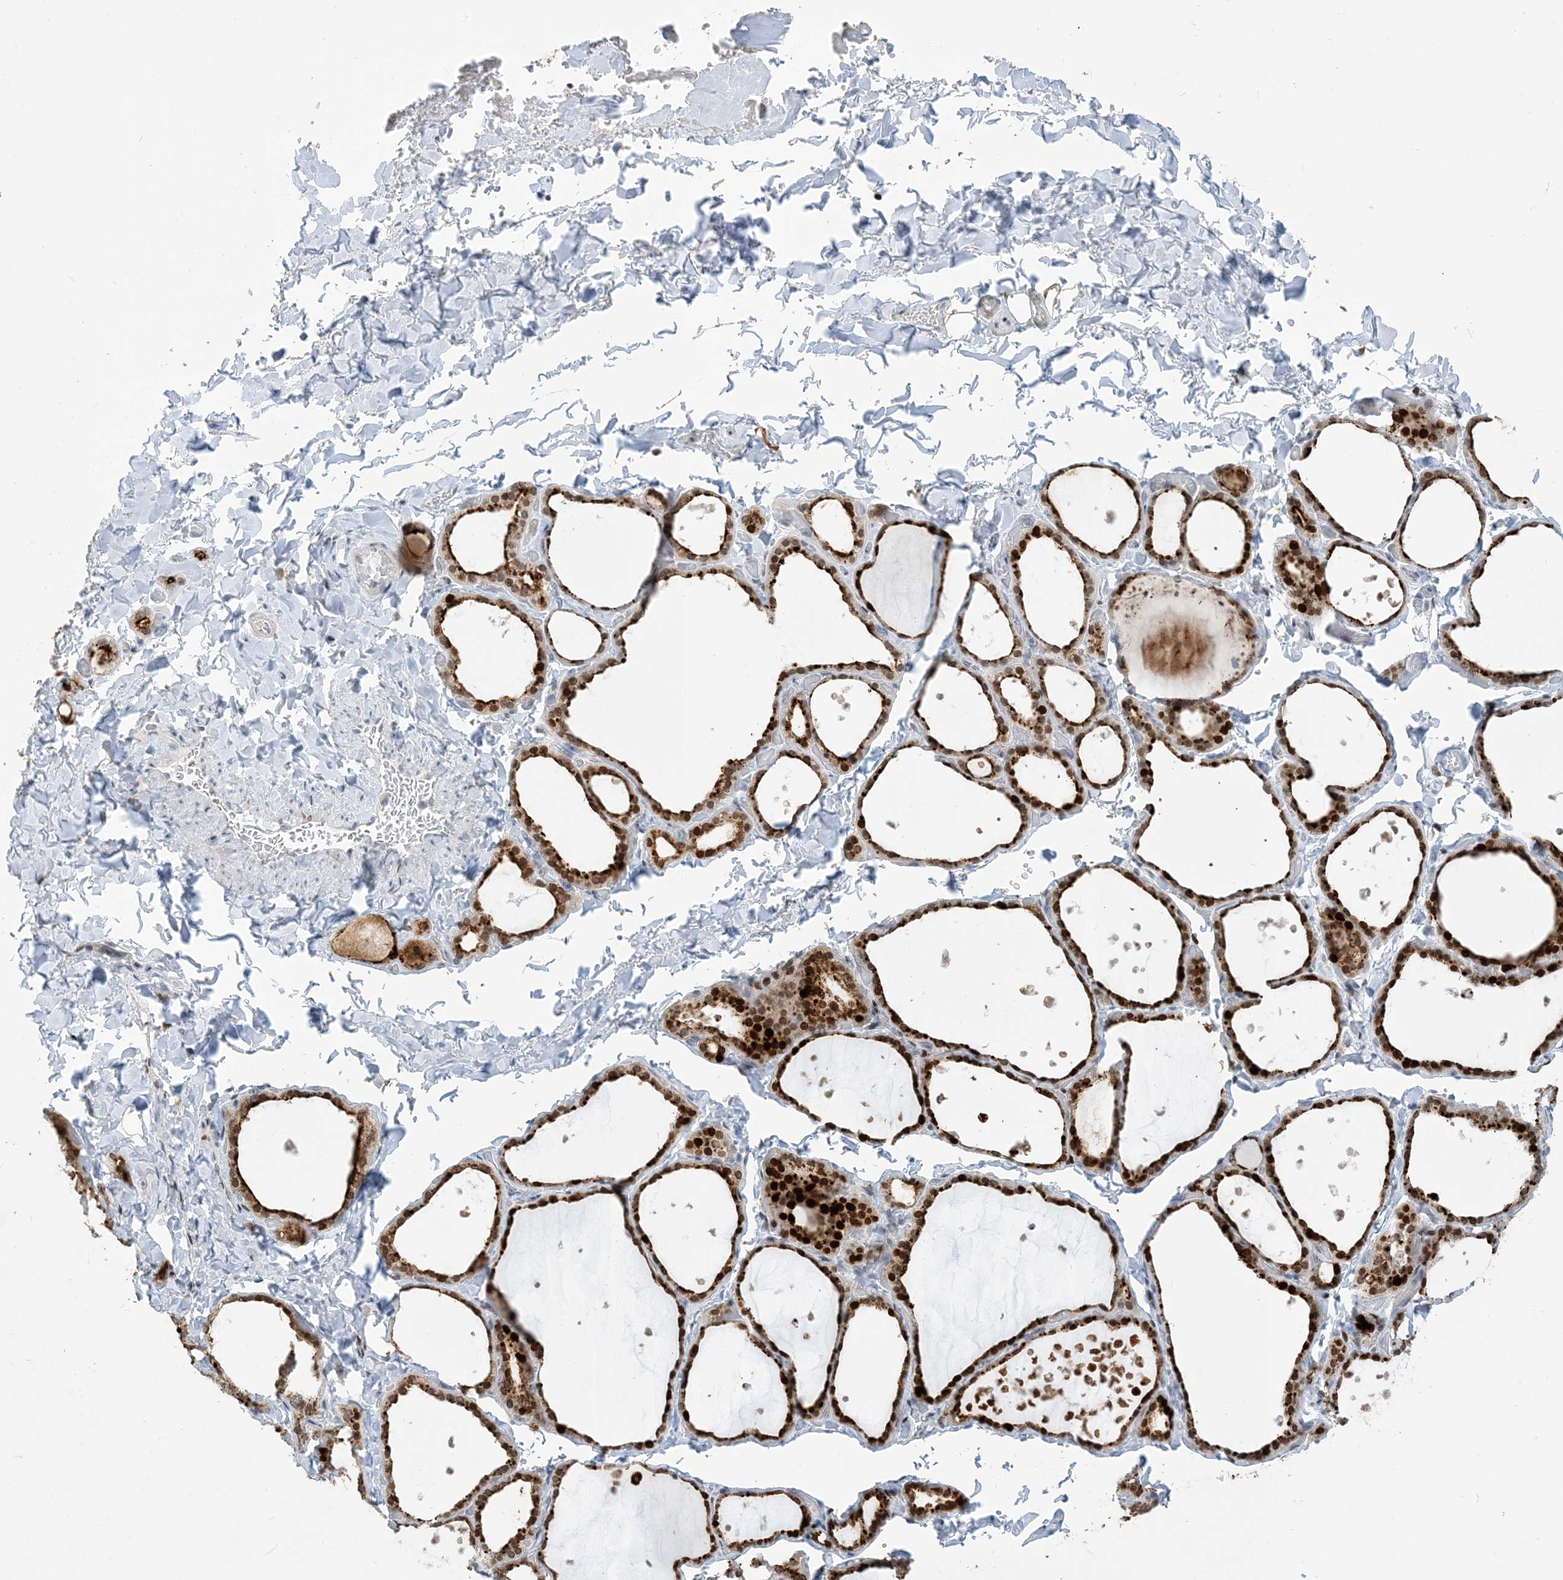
{"staining": {"intensity": "strong", "quantity": ">75%", "location": "cytoplasmic/membranous,nuclear"}, "tissue": "thyroid gland", "cell_type": "Glandular cells", "image_type": "normal", "snomed": [{"axis": "morphology", "description": "Normal tissue, NOS"}, {"axis": "topography", "description": "Thyroid gland"}], "caption": "Protein staining reveals strong cytoplasmic/membranous,nuclear expression in about >75% of glandular cells in benign thyroid gland.", "gene": "SLC25A53", "patient": {"sex": "female", "age": 44}}